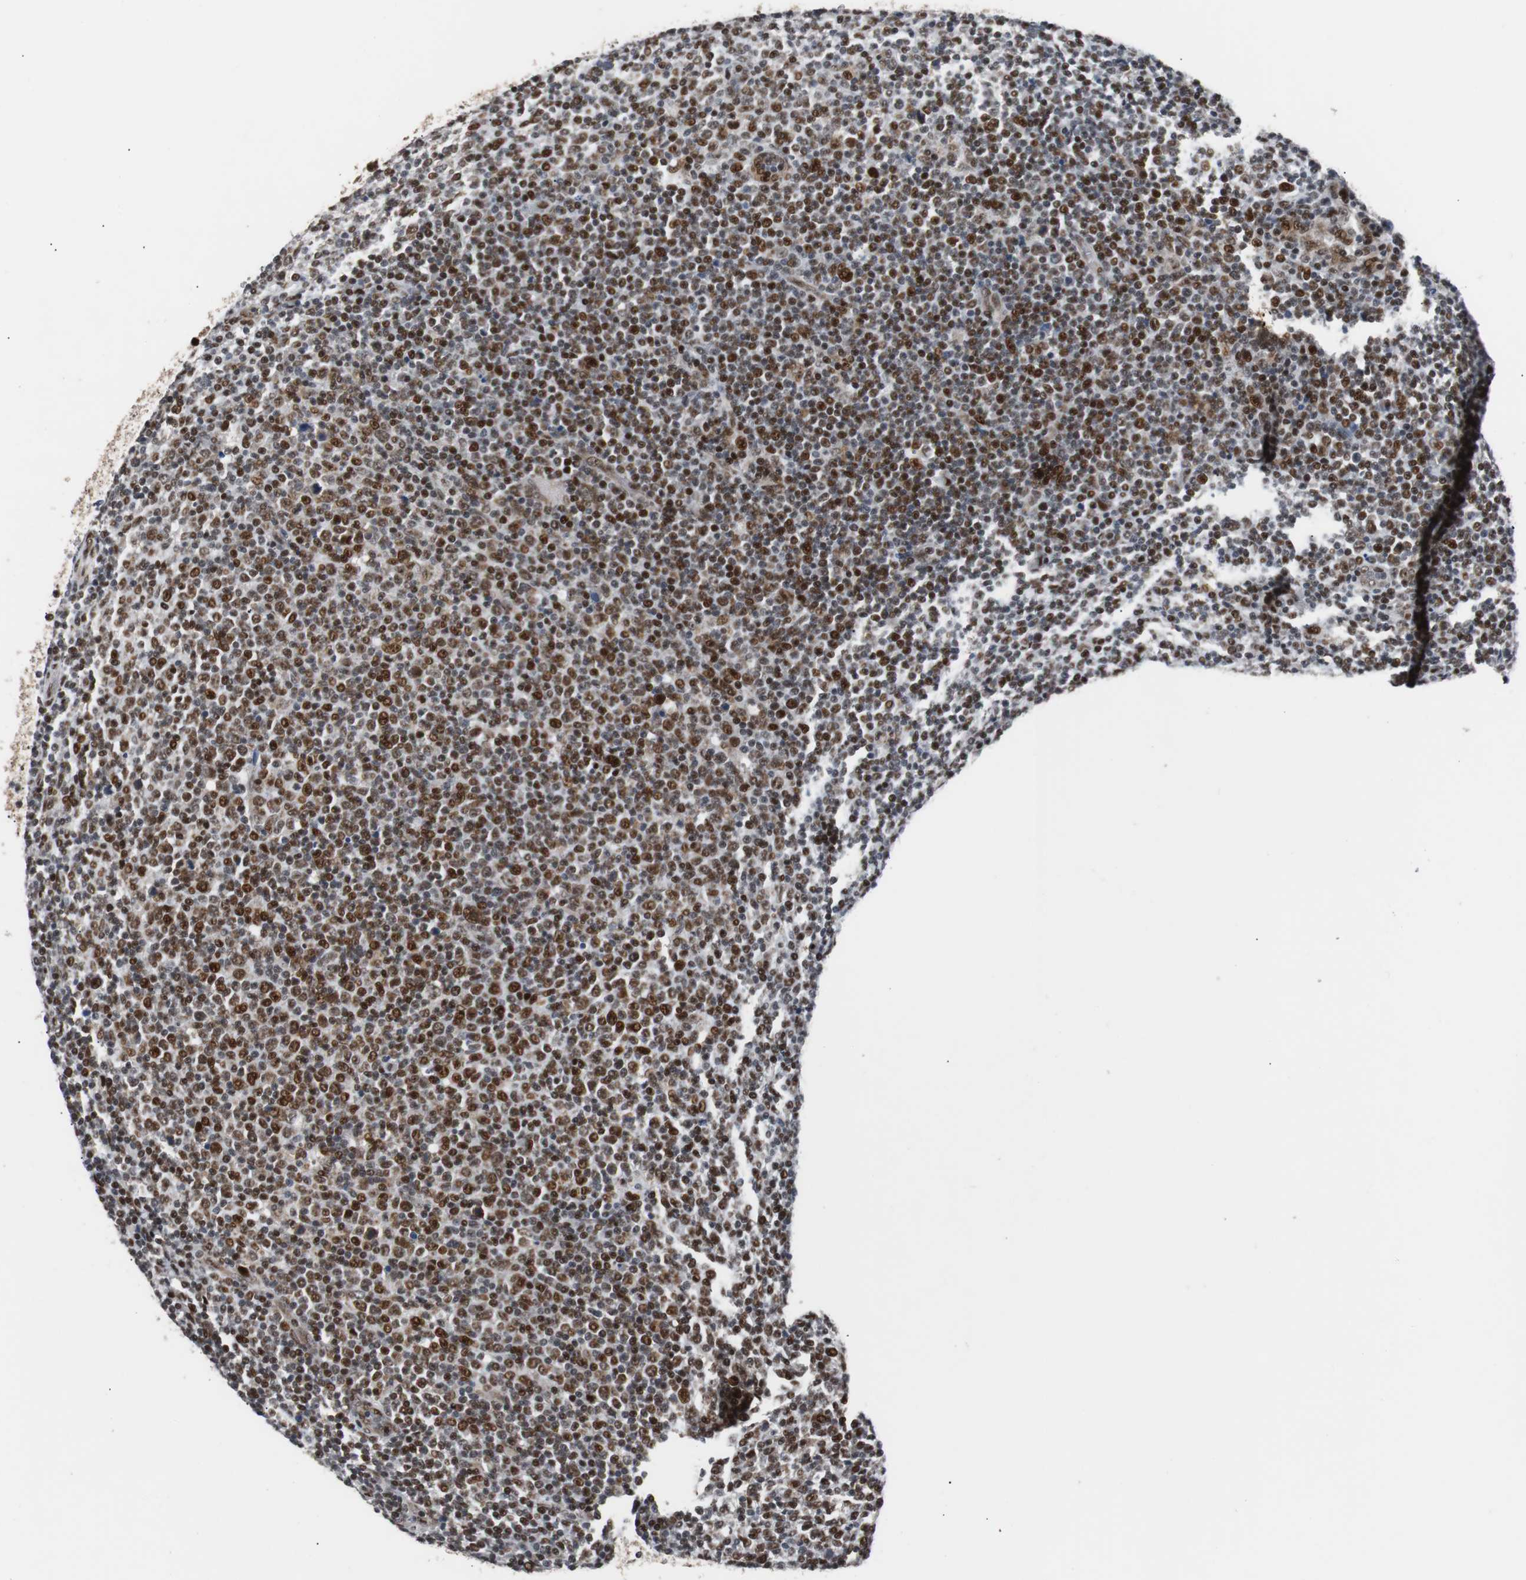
{"staining": {"intensity": "strong", "quantity": ">75%", "location": "nuclear"}, "tissue": "lymphoma", "cell_type": "Tumor cells", "image_type": "cancer", "snomed": [{"axis": "morphology", "description": "Malignant lymphoma, non-Hodgkin's type, Low grade"}, {"axis": "topography", "description": "Lymph node"}], "caption": "A micrograph of human lymphoma stained for a protein shows strong nuclear brown staining in tumor cells.", "gene": "NBL1", "patient": {"sex": "male", "age": 70}}